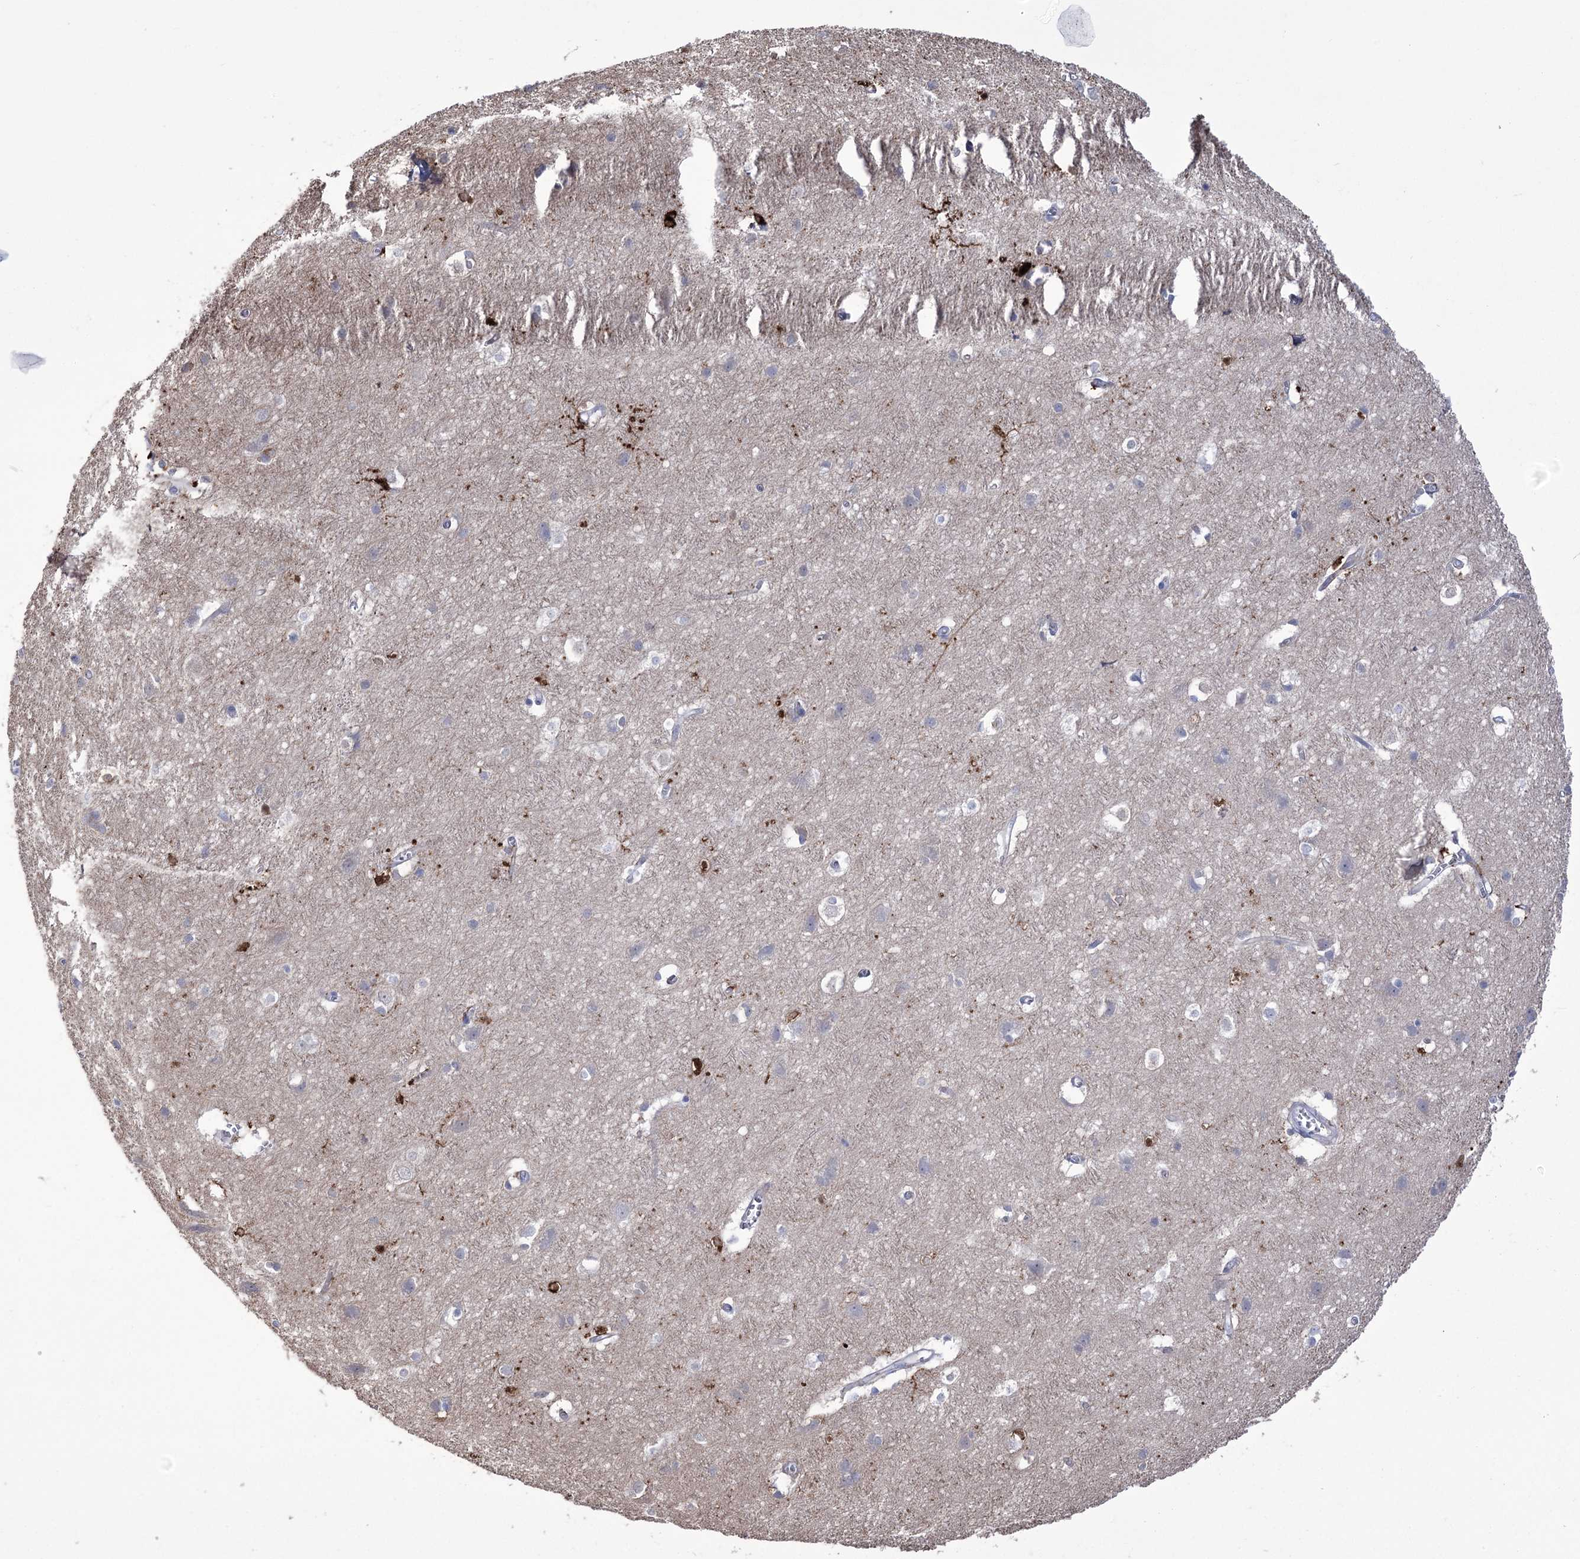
{"staining": {"intensity": "weak", "quantity": "25%-75%", "location": "cytoplasmic/membranous"}, "tissue": "cerebral cortex", "cell_type": "Endothelial cells", "image_type": "normal", "snomed": [{"axis": "morphology", "description": "Normal tissue, NOS"}, {"axis": "topography", "description": "Cerebral cortex"}], "caption": "Immunohistochemistry (DAB) staining of normal cerebral cortex displays weak cytoplasmic/membranous protein staining in approximately 25%-75% of endothelial cells. (Brightfield microscopy of DAB IHC at high magnification).", "gene": "ZNF622", "patient": {"sex": "male", "age": 54}}